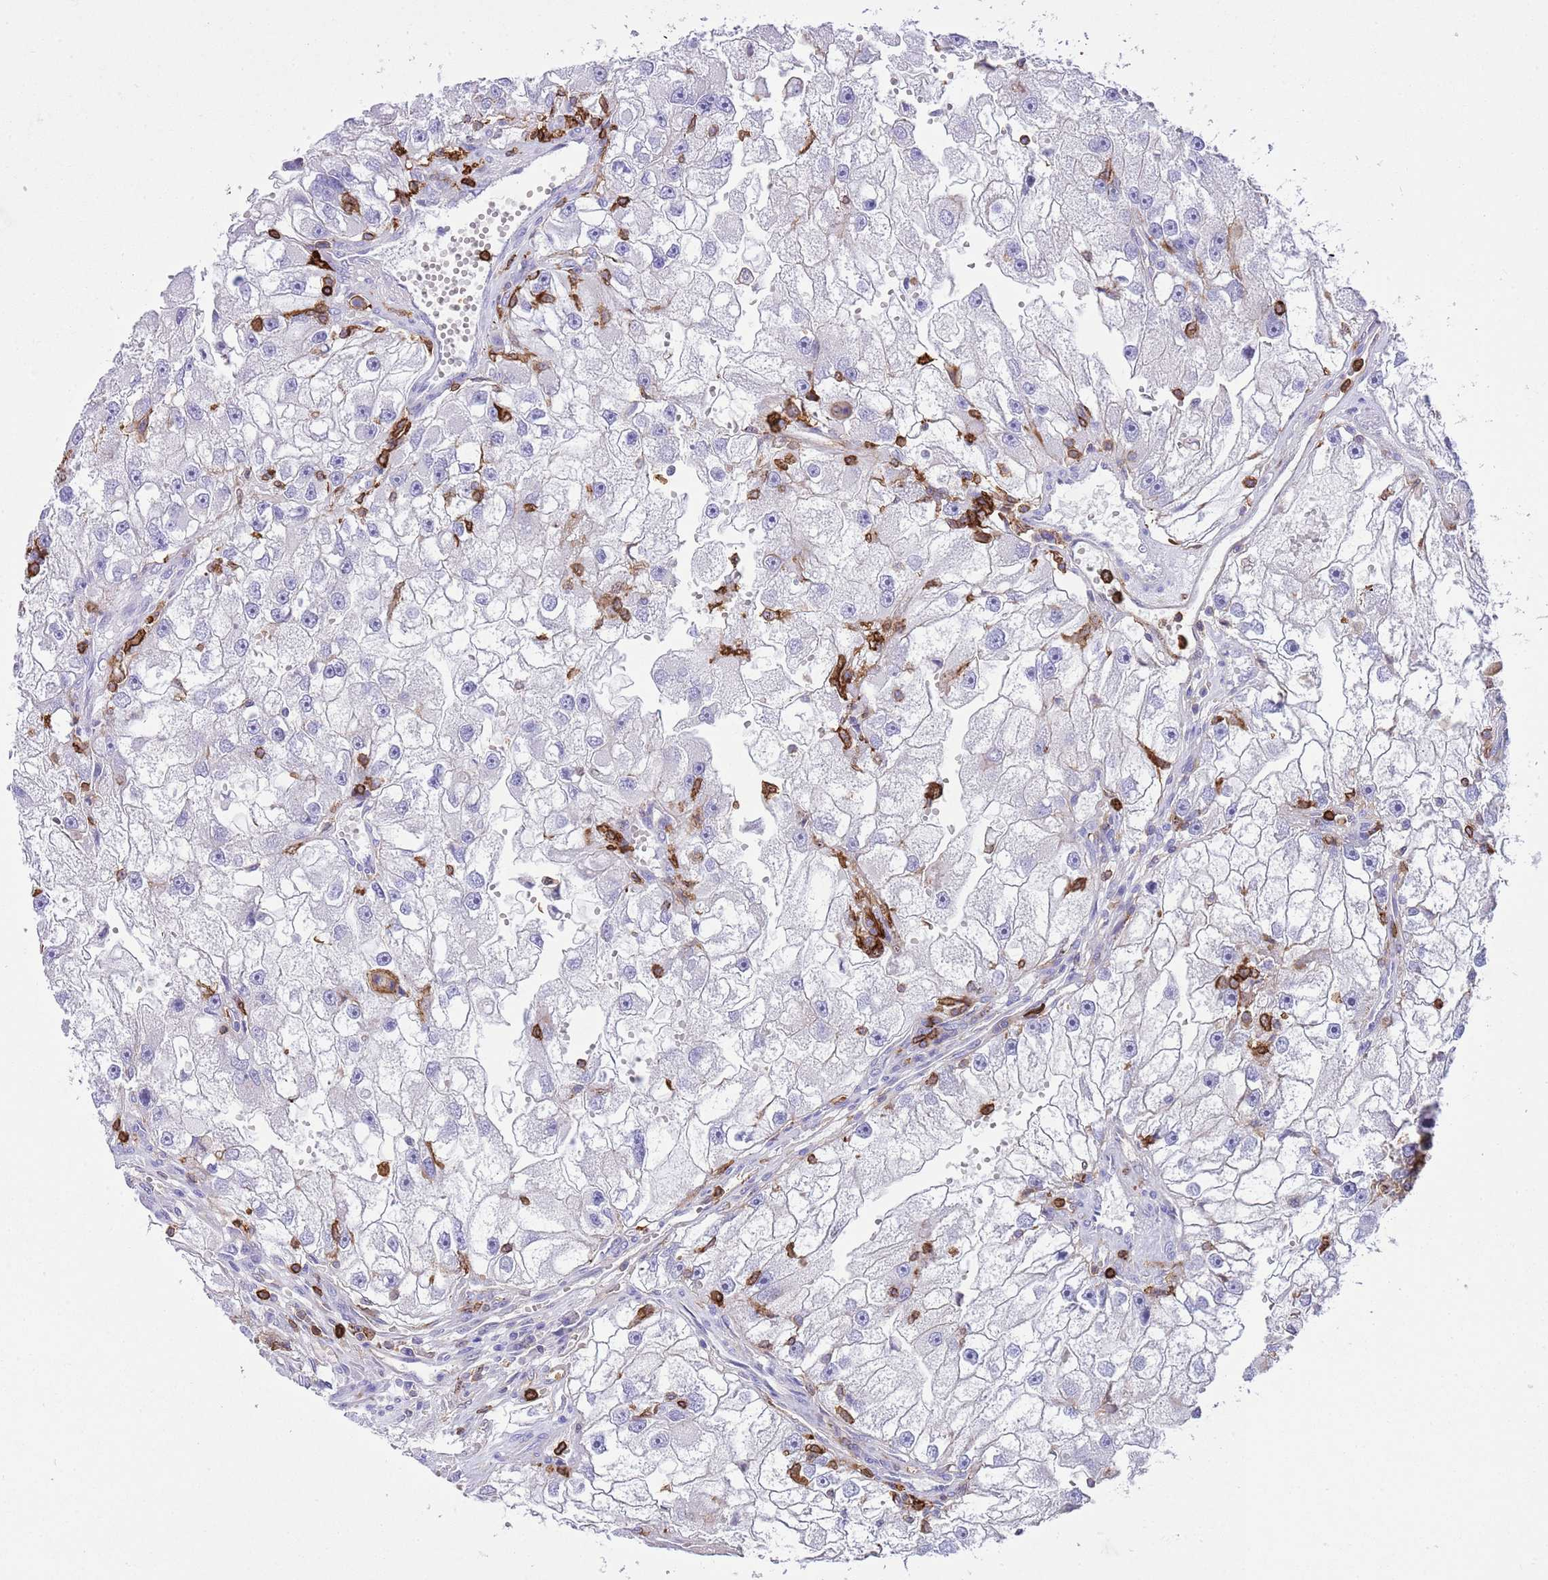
{"staining": {"intensity": "negative", "quantity": "none", "location": "none"}, "tissue": "renal cancer", "cell_type": "Tumor cells", "image_type": "cancer", "snomed": [{"axis": "morphology", "description": "Adenocarcinoma, NOS"}, {"axis": "topography", "description": "Kidney"}], "caption": "Tumor cells show no significant positivity in adenocarcinoma (renal).", "gene": "EFHD2", "patient": {"sex": "male", "age": 63}}